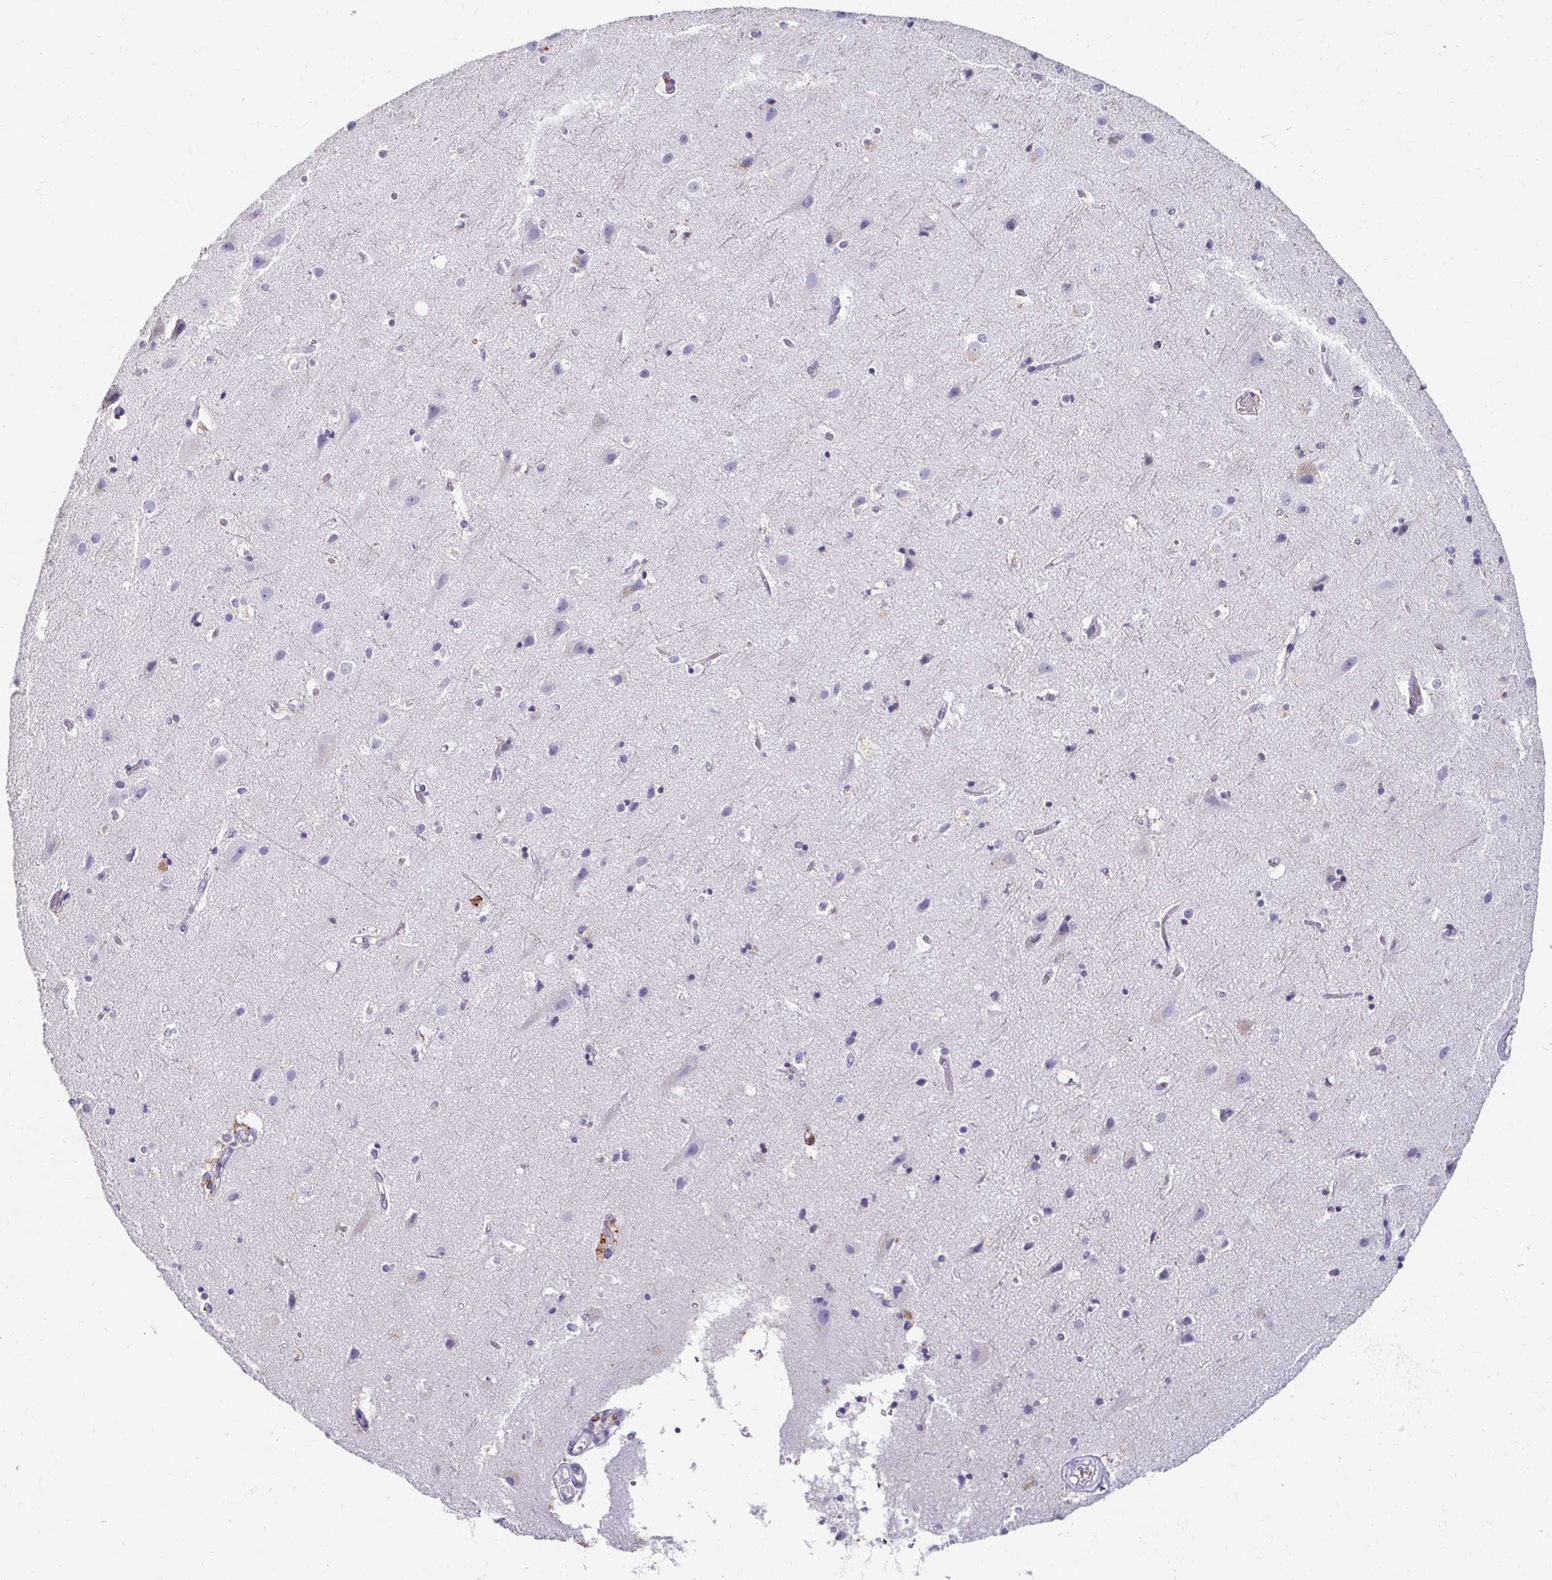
{"staining": {"intensity": "negative", "quantity": "none", "location": "none"}, "tissue": "cerebral cortex", "cell_type": "Endothelial cells", "image_type": "normal", "snomed": [{"axis": "morphology", "description": "Normal tissue, NOS"}, {"axis": "topography", "description": "Cerebral cortex"}], "caption": "High magnification brightfield microscopy of benign cerebral cortex stained with DAB (brown) and counterstained with hematoxylin (blue): endothelial cells show no significant staining.", "gene": "GK2", "patient": {"sex": "female", "age": 52}}